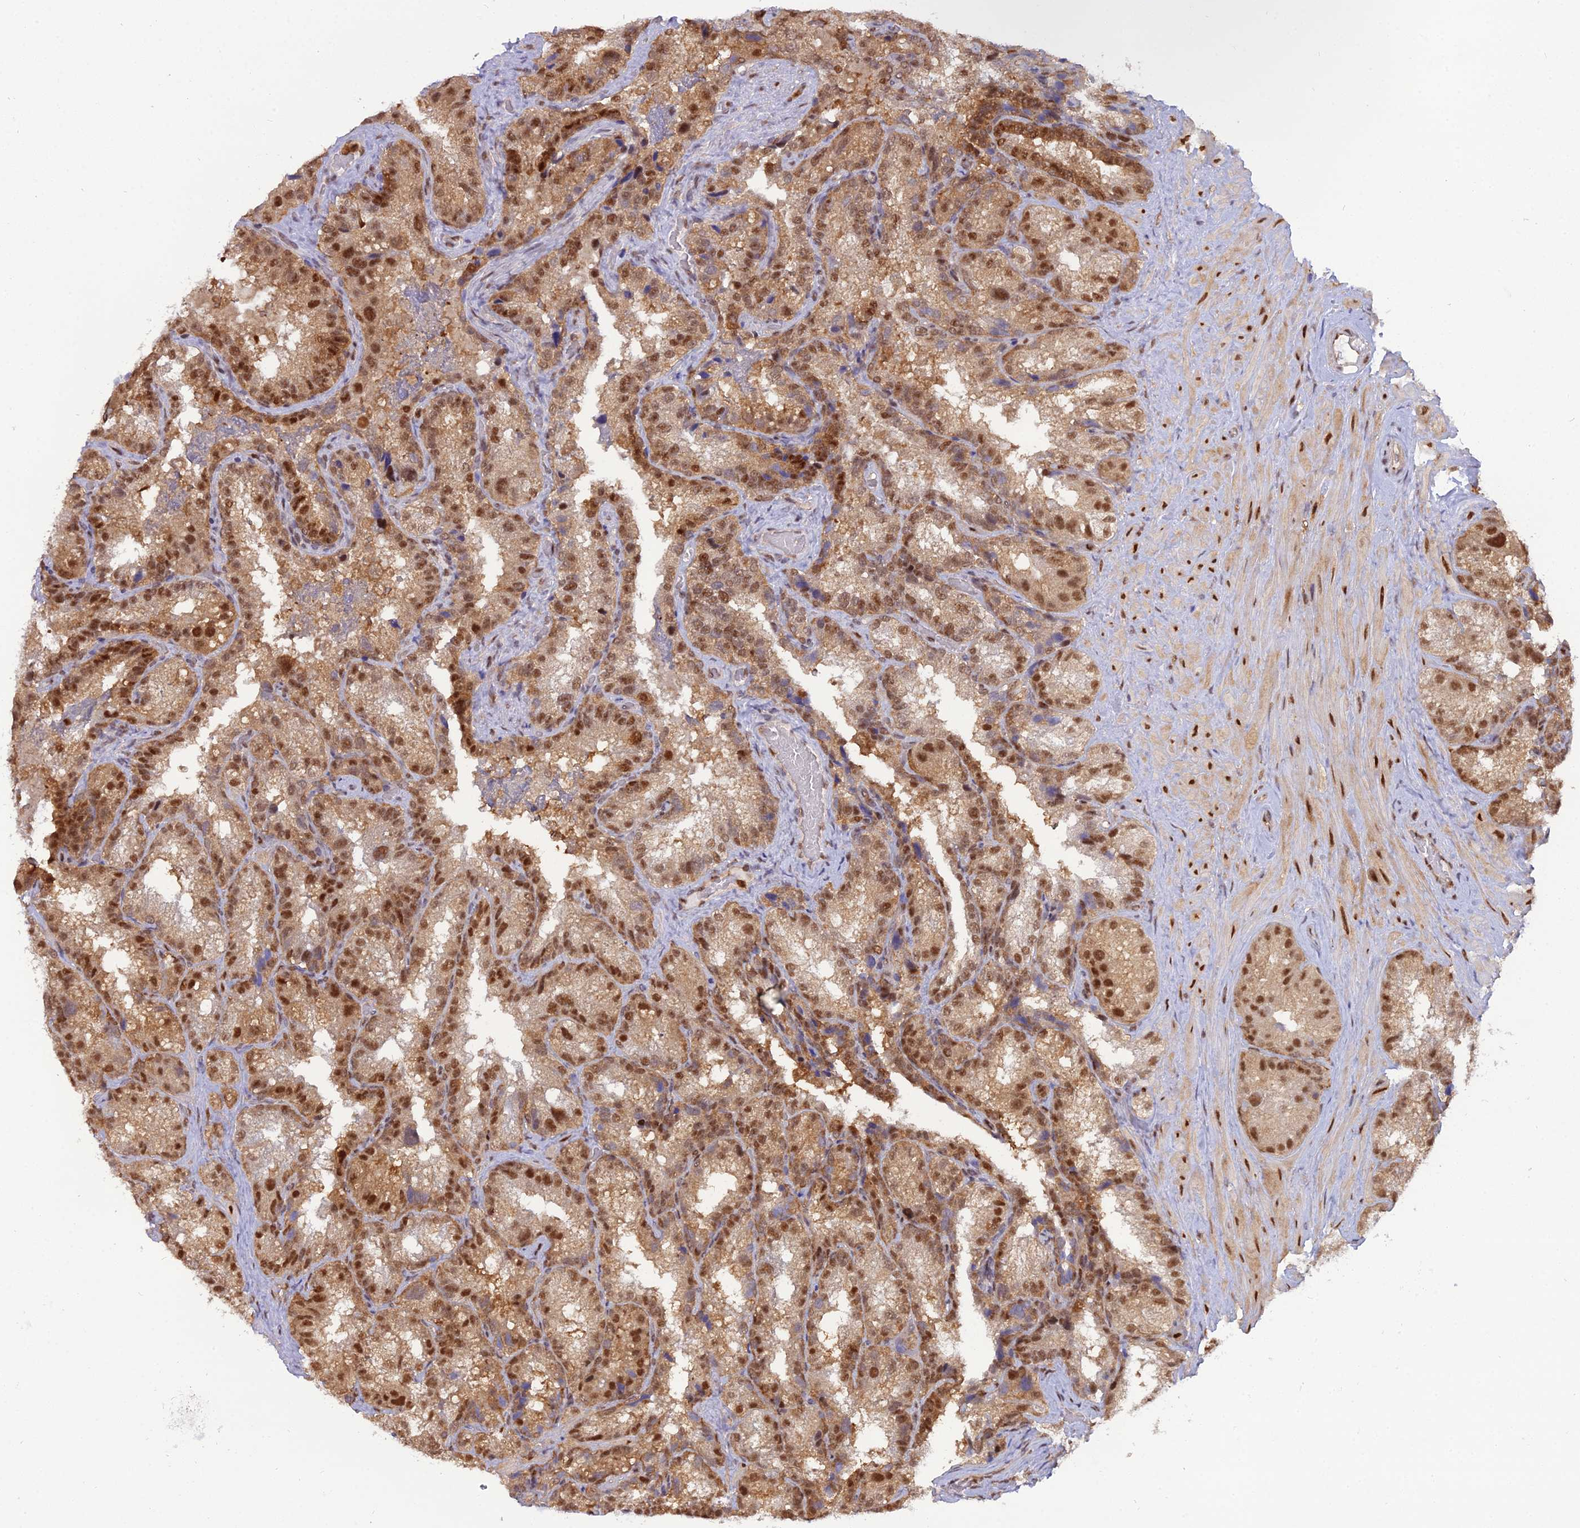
{"staining": {"intensity": "moderate", "quantity": ">75%", "location": "cytoplasmic/membranous,nuclear"}, "tissue": "seminal vesicle", "cell_type": "Glandular cells", "image_type": "normal", "snomed": [{"axis": "morphology", "description": "Normal tissue, NOS"}, {"axis": "topography", "description": "Seminal veicle"}], "caption": "A high-resolution micrograph shows immunohistochemistry (IHC) staining of normal seminal vesicle, which reveals moderate cytoplasmic/membranous,nuclear expression in approximately >75% of glandular cells. (Stains: DAB (3,3'-diaminobenzidine) in brown, nuclei in blue, Microscopy: brightfield microscopy at high magnification).", "gene": "NPEPL1", "patient": {"sex": "male", "age": 58}}